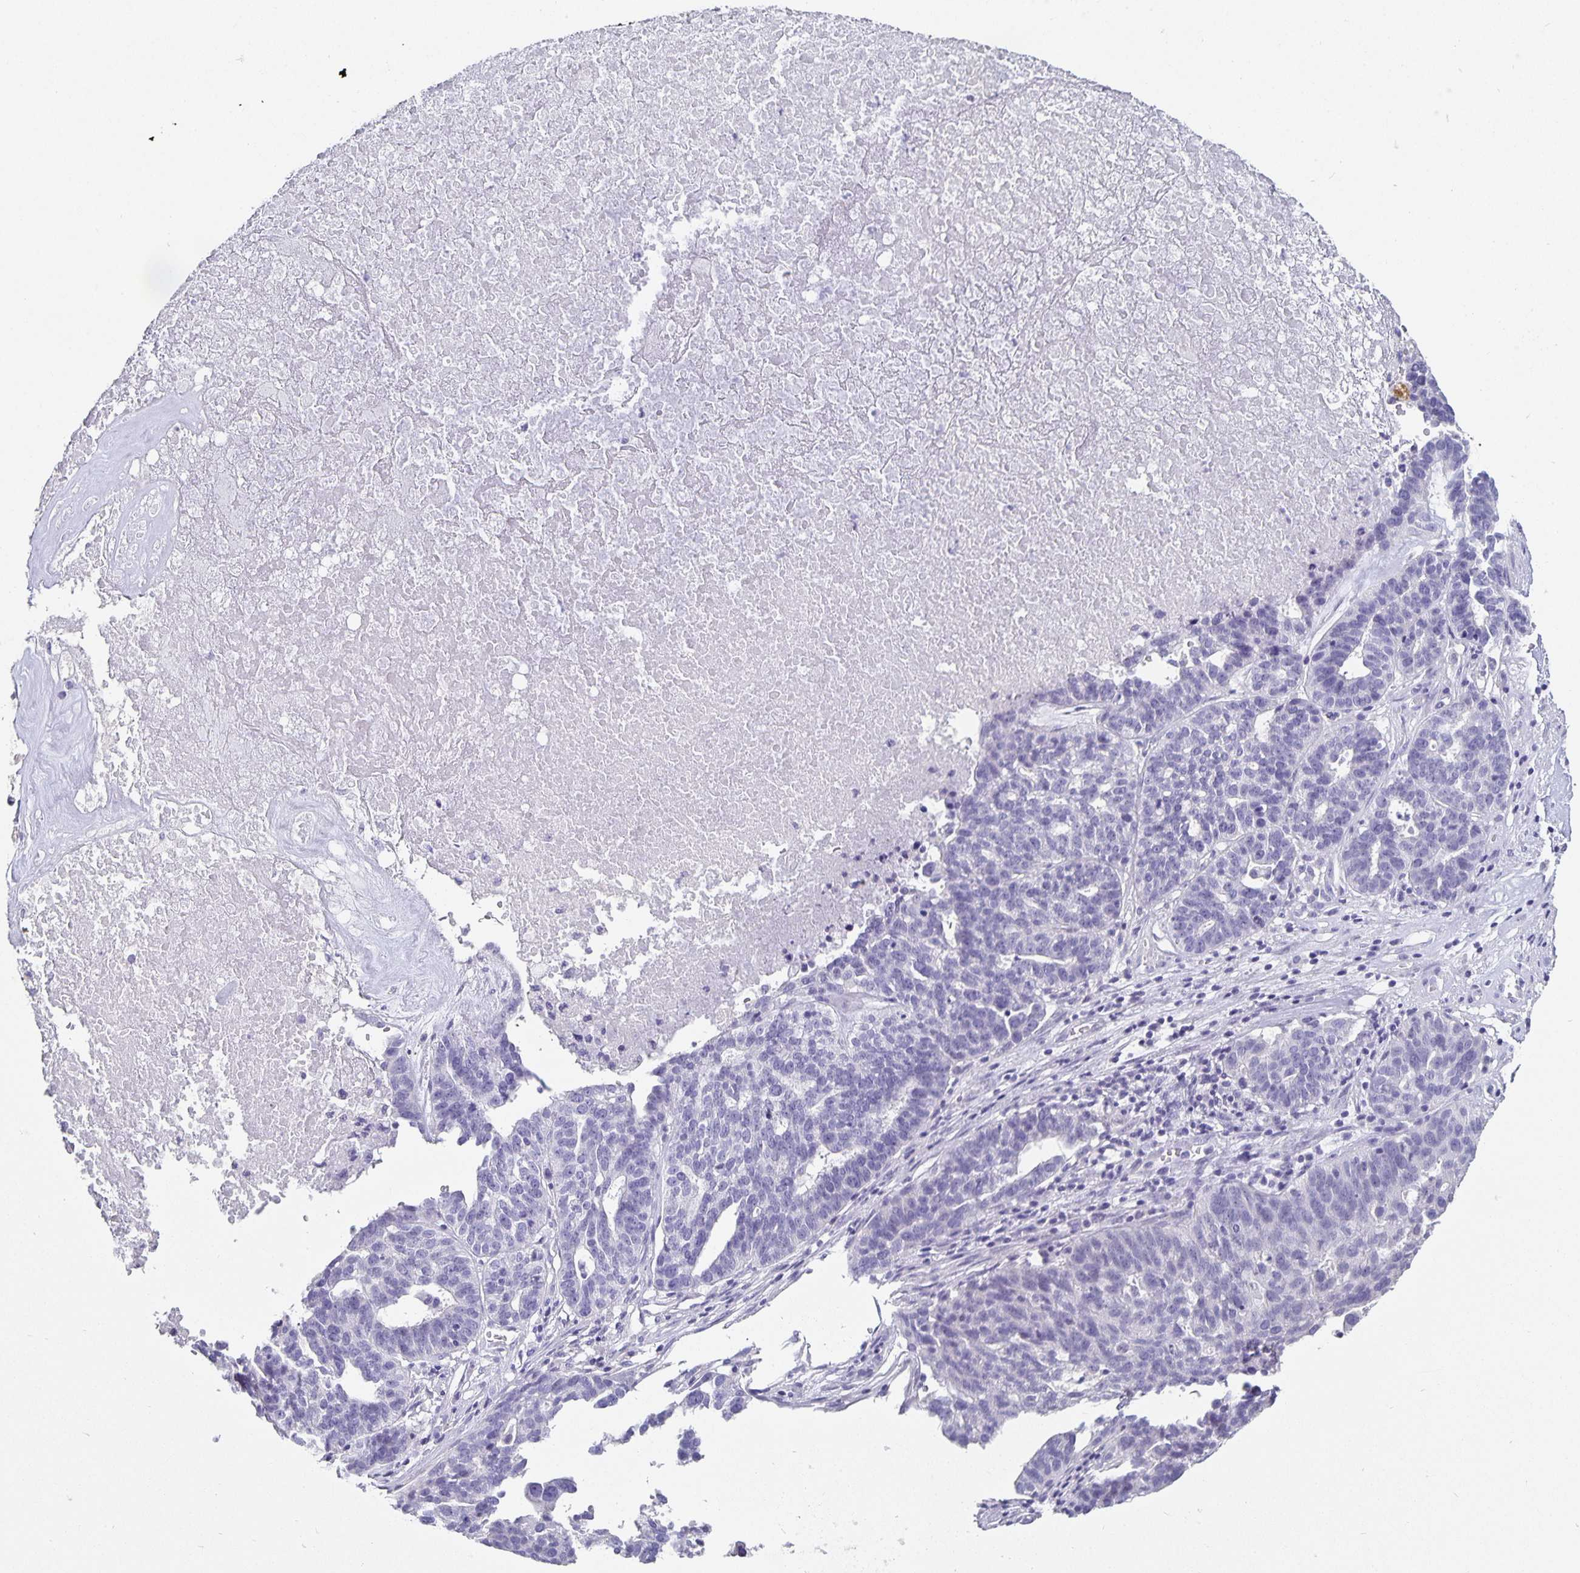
{"staining": {"intensity": "negative", "quantity": "none", "location": "none"}, "tissue": "ovarian cancer", "cell_type": "Tumor cells", "image_type": "cancer", "snomed": [{"axis": "morphology", "description": "Cystadenocarcinoma, serous, NOS"}, {"axis": "topography", "description": "Ovary"}], "caption": "Tumor cells show no significant protein staining in serous cystadenocarcinoma (ovarian).", "gene": "CHGA", "patient": {"sex": "female", "age": 59}}